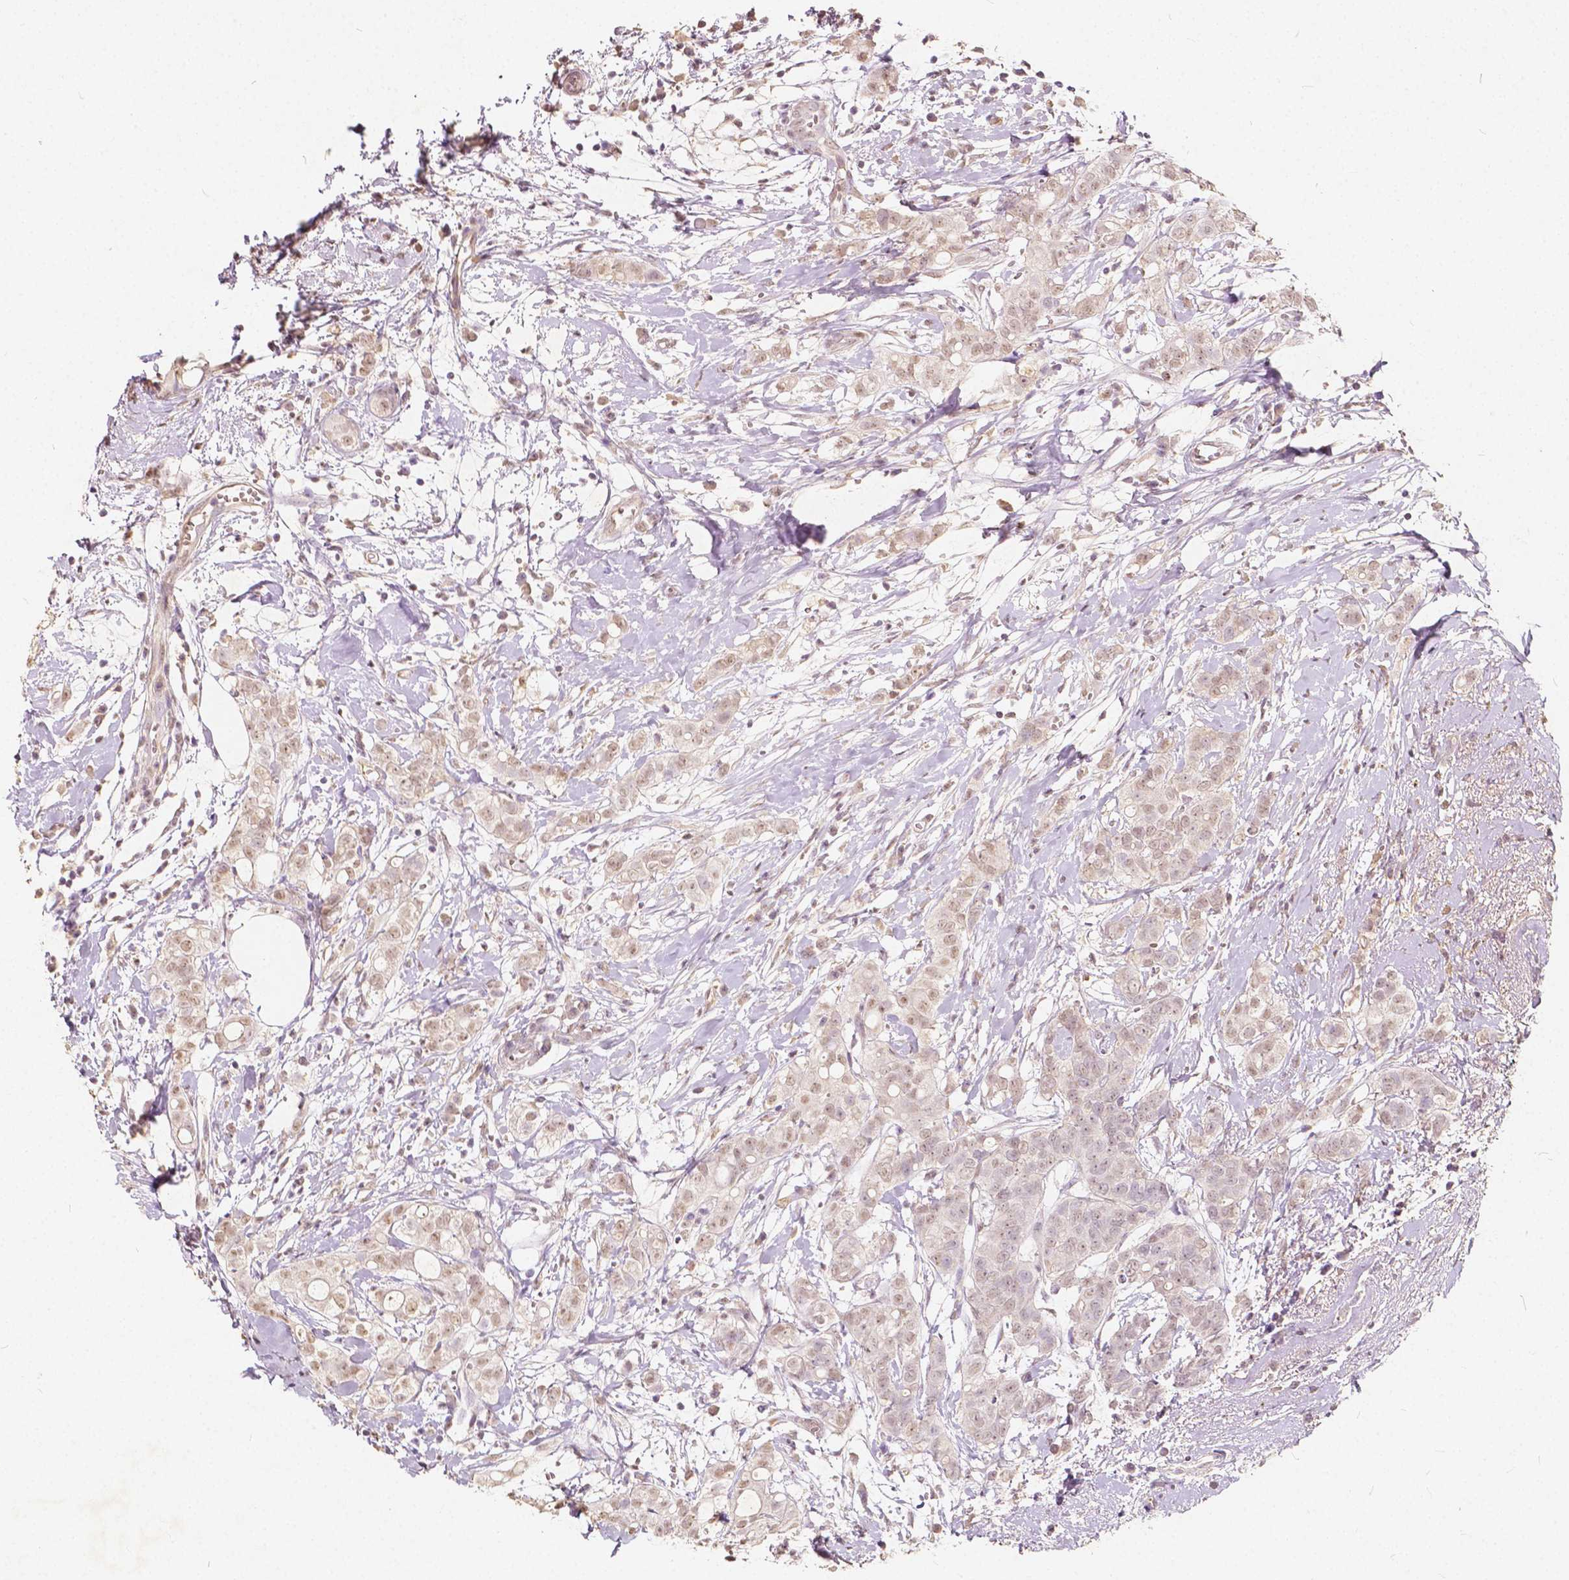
{"staining": {"intensity": "weak", "quantity": ">75%", "location": "nuclear"}, "tissue": "breast cancer", "cell_type": "Tumor cells", "image_type": "cancer", "snomed": [{"axis": "morphology", "description": "Duct carcinoma"}, {"axis": "topography", "description": "Breast"}], "caption": "The histopathology image demonstrates staining of breast intraductal carcinoma, revealing weak nuclear protein expression (brown color) within tumor cells.", "gene": "SOX15", "patient": {"sex": "female", "age": 40}}